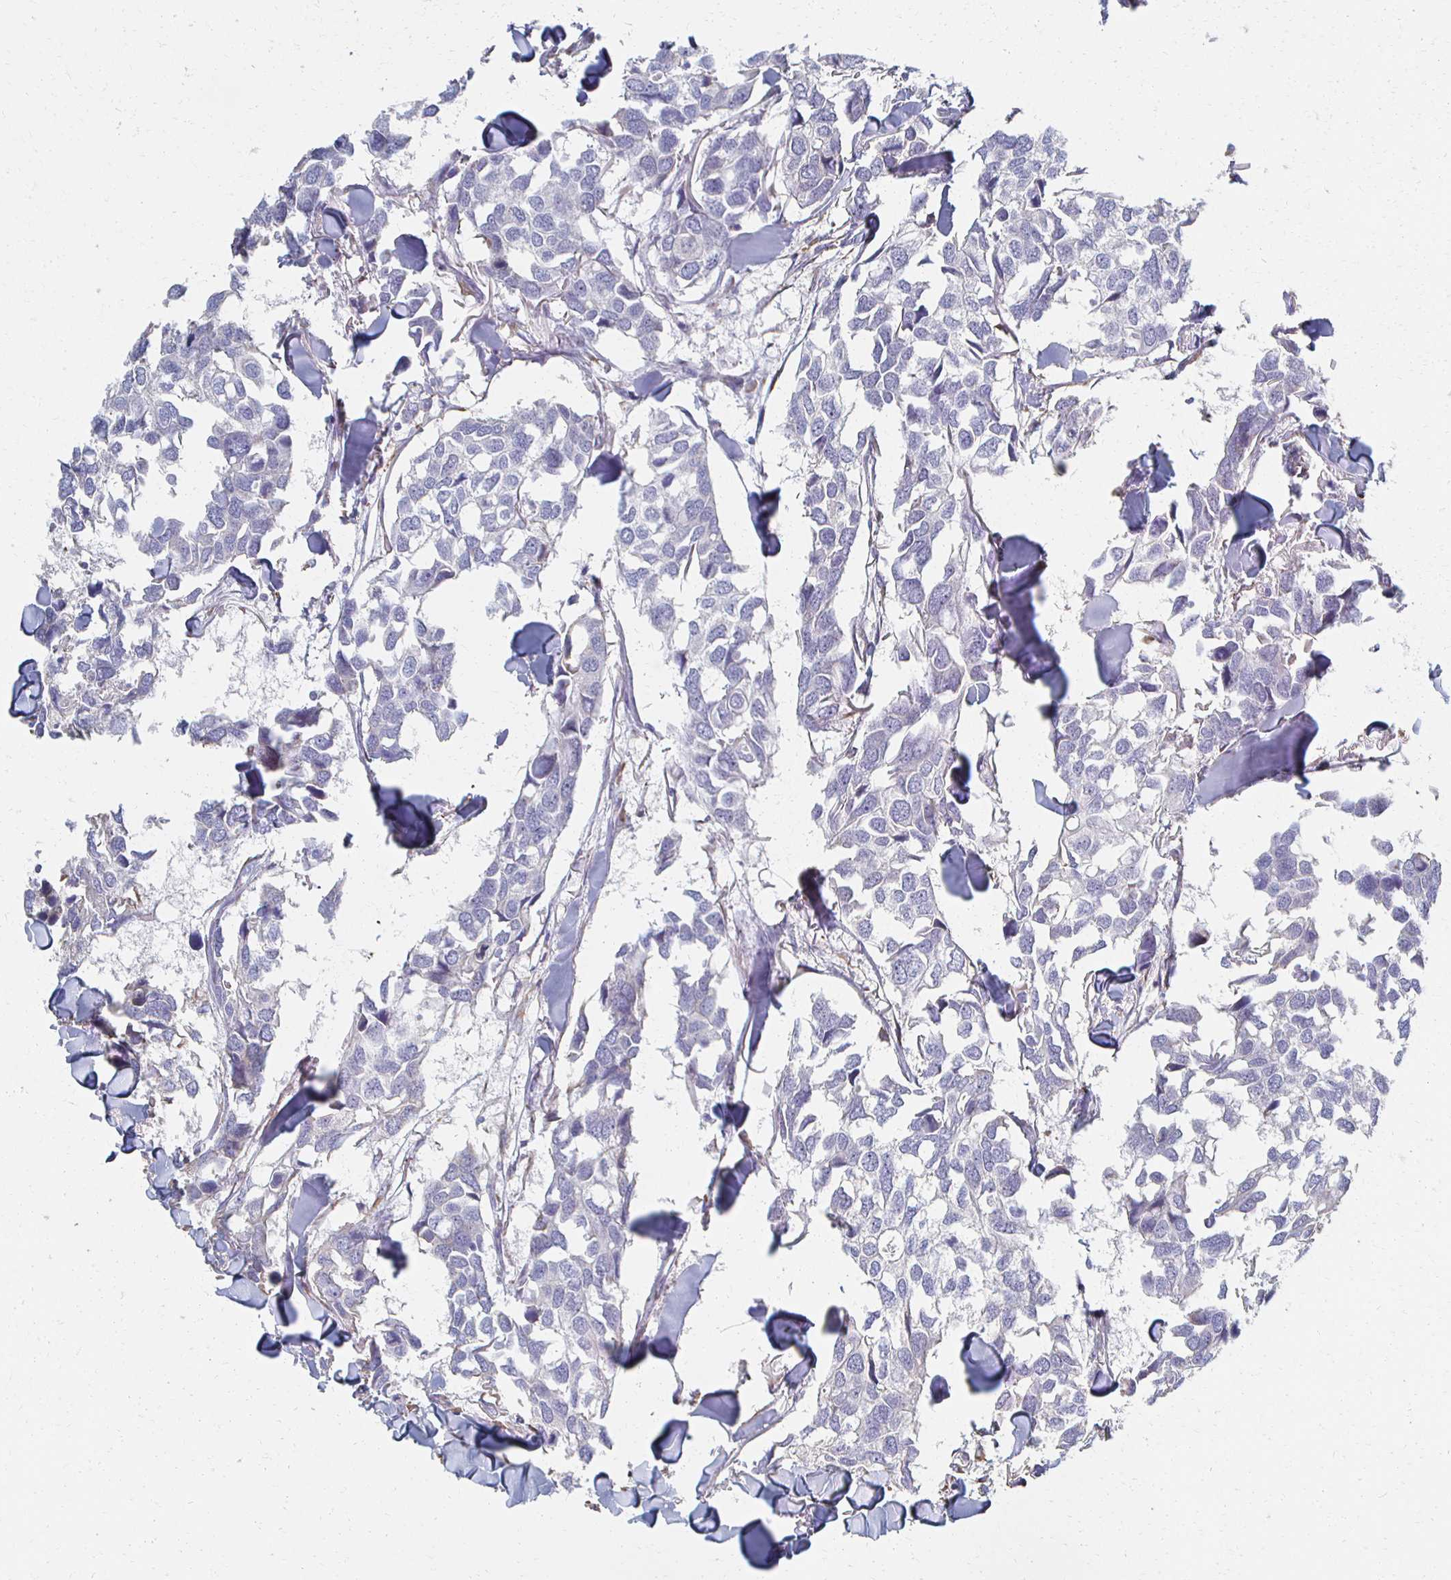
{"staining": {"intensity": "negative", "quantity": "none", "location": "none"}, "tissue": "breast cancer", "cell_type": "Tumor cells", "image_type": "cancer", "snomed": [{"axis": "morphology", "description": "Duct carcinoma"}, {"axis": "topography", "description": "Breast"}], "caption": "Photomicrograph shows no significant protein expression in tumor cells of infiltrating ductal carcinoma (breast).", "gene": "ATP1A3", "patient": {"sex": "female", "age": 83}}